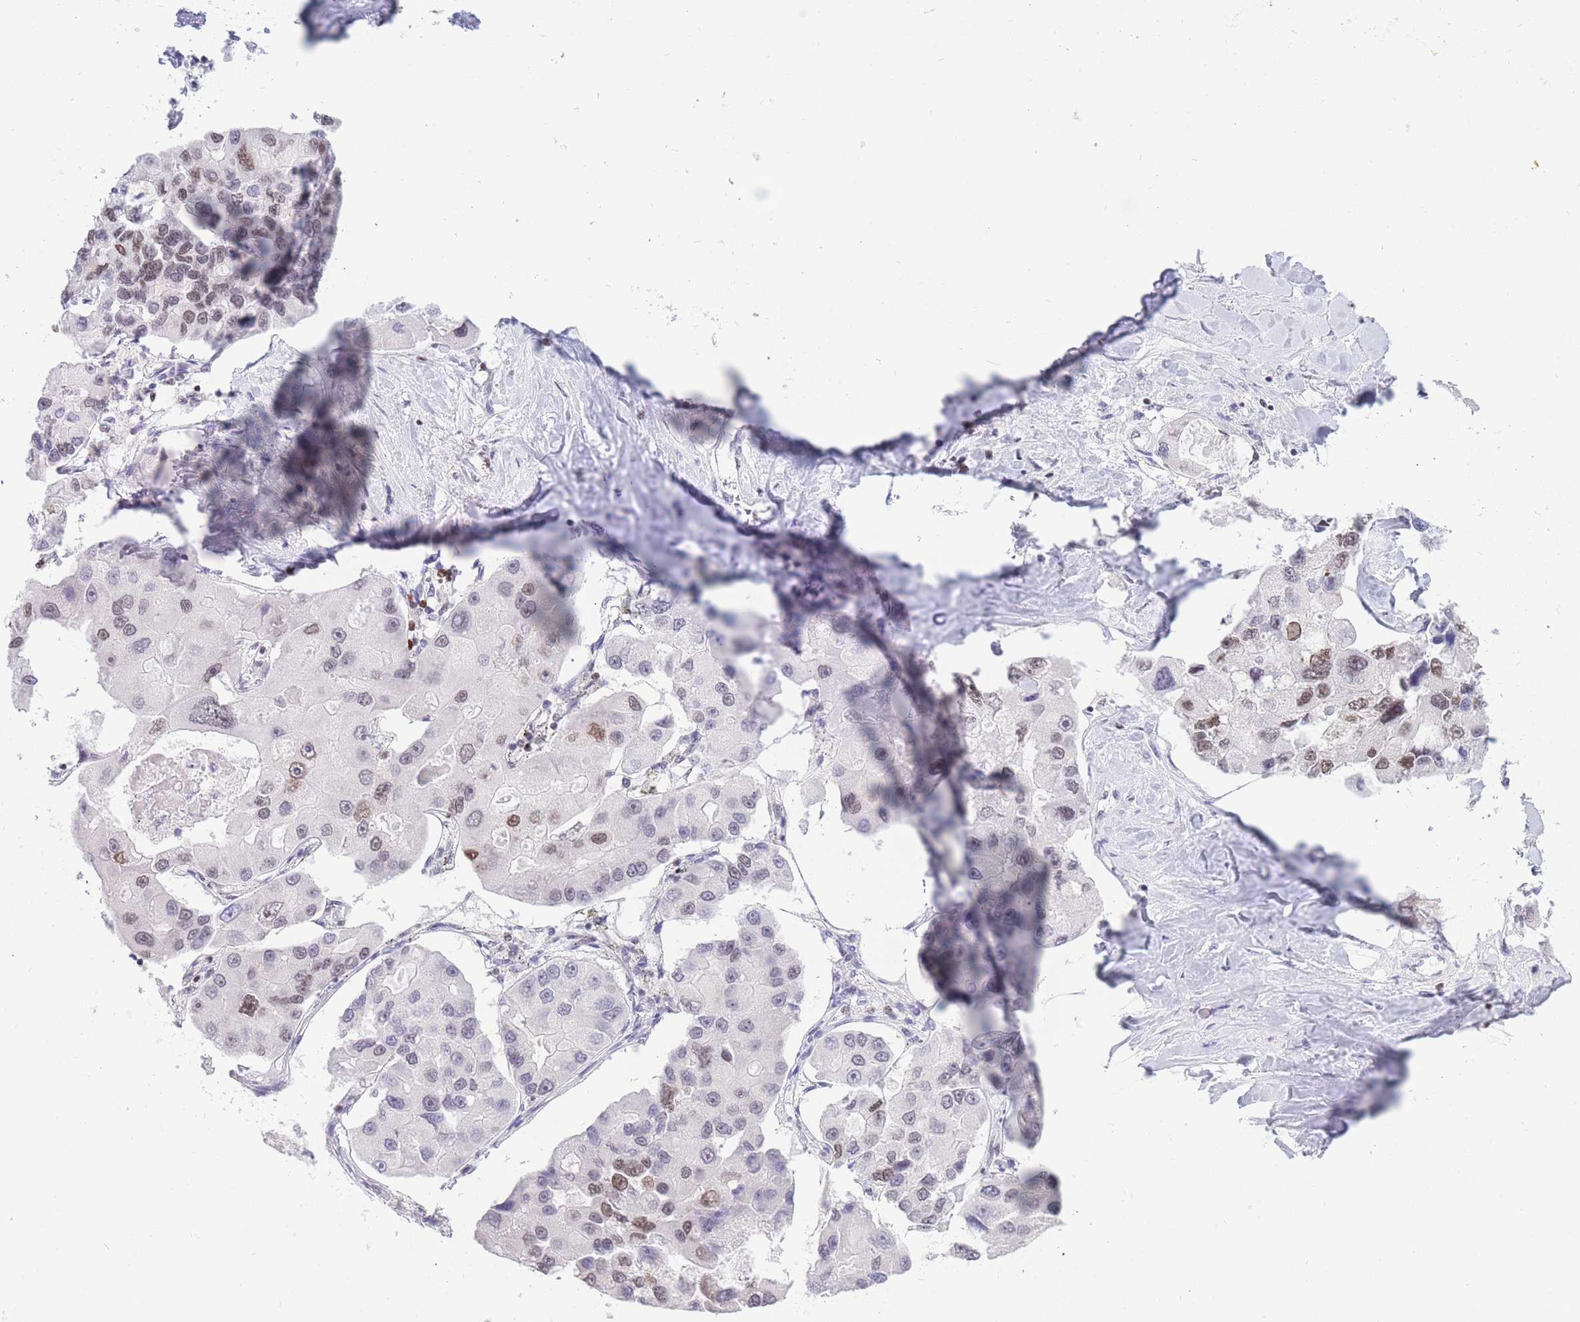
{"staining": {"intensity": "moderate", "quantity": "<25%", "location": "nuclear"}, "tissue": "lung cancer", "cell_type": "Tumor cells", "image_type": "cancer", "snomed": [{"axis": "morphology", "description": "Adenocarcinoma, NOS"}, {"axis": "topography", "description": "Lung"}], "caption": "Immunohistochemical staining of lung cancer (adenocarcinoma) displays moderate nuclear protein expression in approximately <25% of tumor cells.", "gene": "HMGN1", "patient": {"sex": "female", "age": 54}}